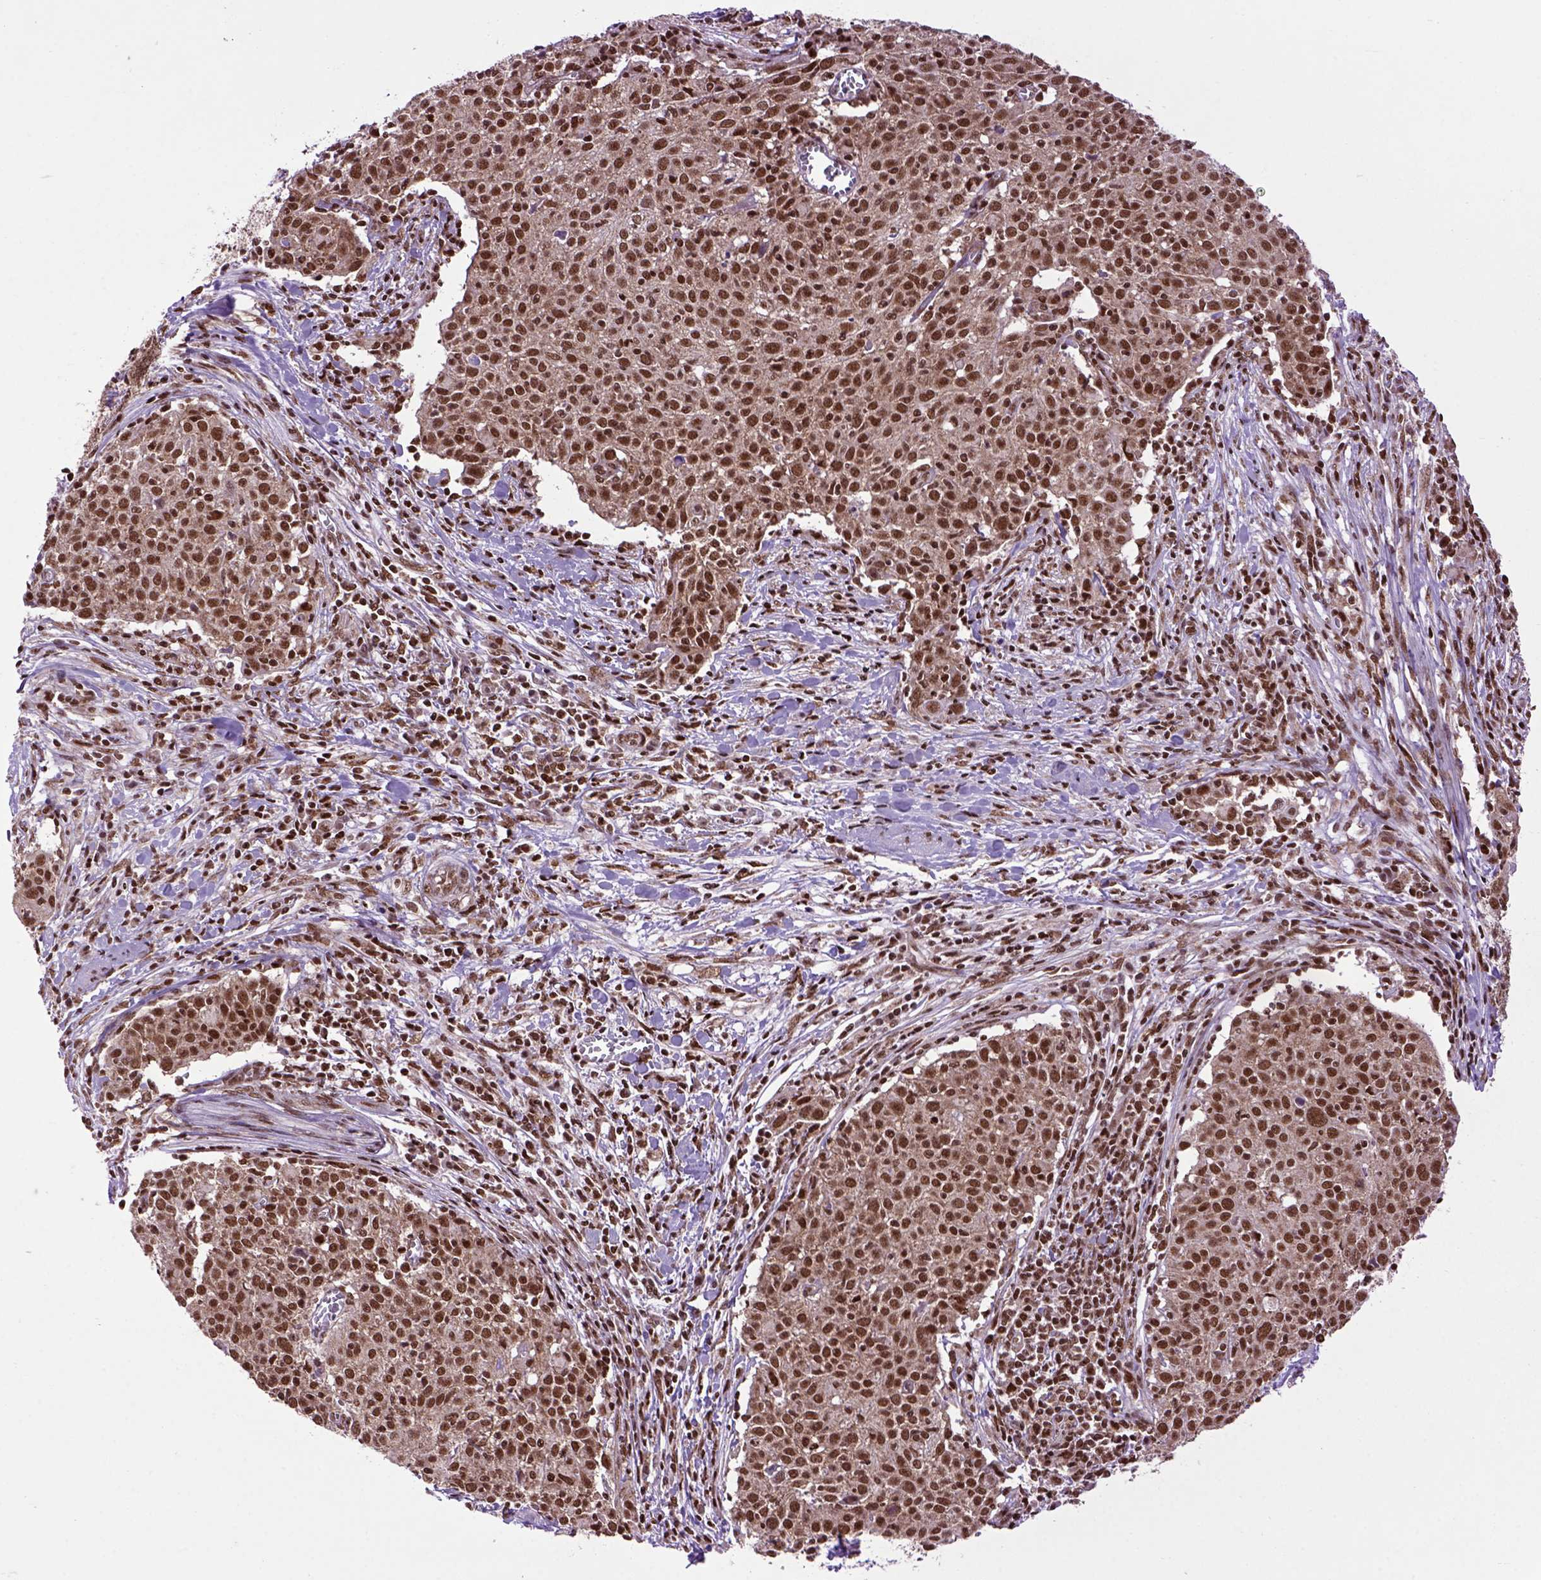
{"staining": {"intensity": "strong", "quantity": ">75%", "location": "nuclear"}, "tissue": "cervical cancer", "cell_type": "Tumor cells", "image_type": "cancer", "snomed": [{"axis": "morphology", "description": "Squamous cell carcinoma, NOS"}, {"axis": "topography", "description": "Cervix"}], "caption": "A photomicrograph showing strong nuclear expression in about >75% of tumor cells in cervical cancer, as visualized by brown immunohistochemical staining.", "gene": "CELF1", "patient": {"sex": "female", "age": 39}}